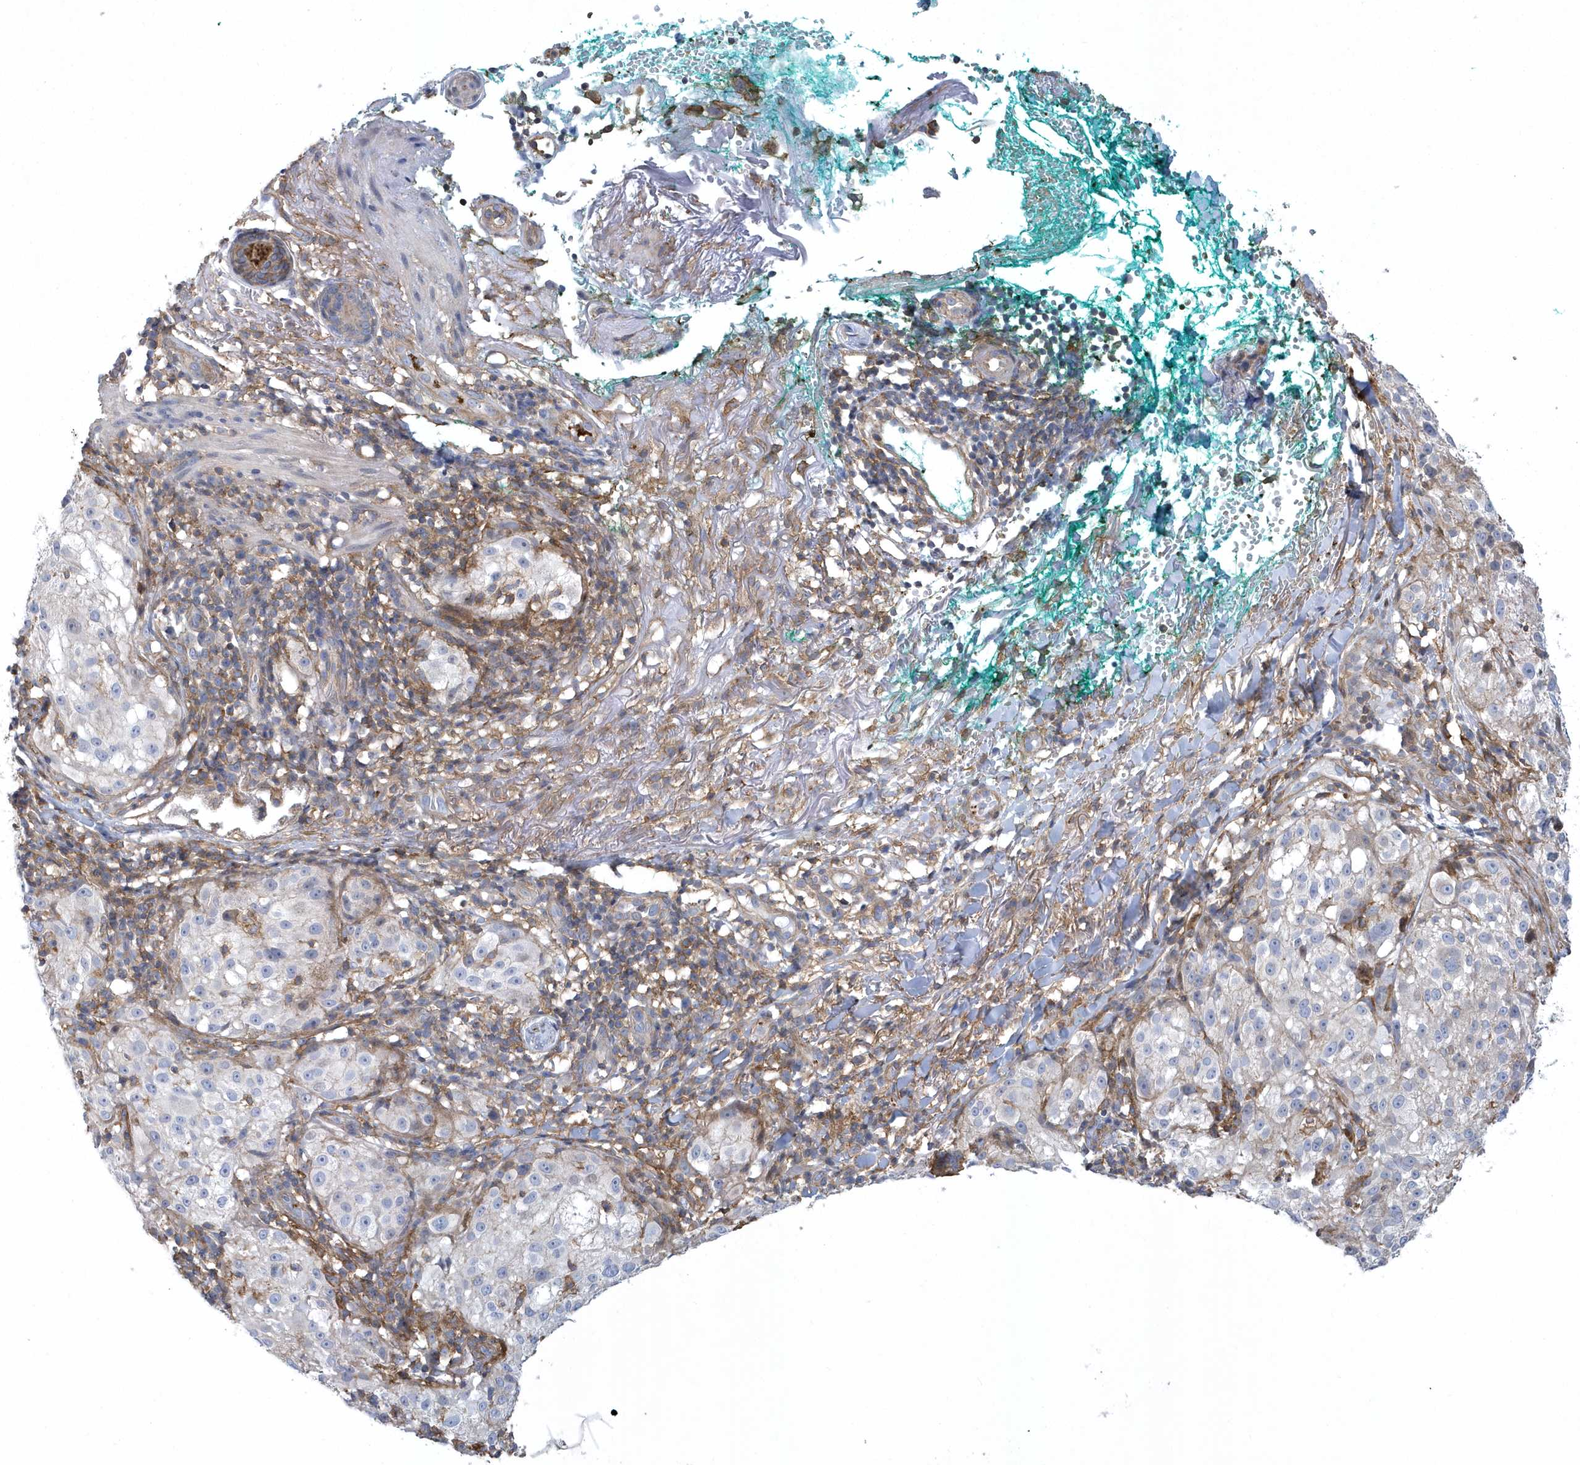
{"staining": {"intensity": "negative", "quantity": "none", "location": "none"}, "tissue": "melanoma", "cell_type": "Tumor cells", "image_type": "cancer", "snomed": [{"axis": "morphology", "description": "Necrosis, NOS"}, {"axis": "morphology", "description": "Malignant melanoma, NOS"}, {"axis": "topography", "description": "Skin"}], "caption": "High power microscopy image of an IHC image of malignant melanoma, revealing no significant positivity in tumor cells.", "gene": "ARAP2", "patient": {"sex": "female", "age": 87}}